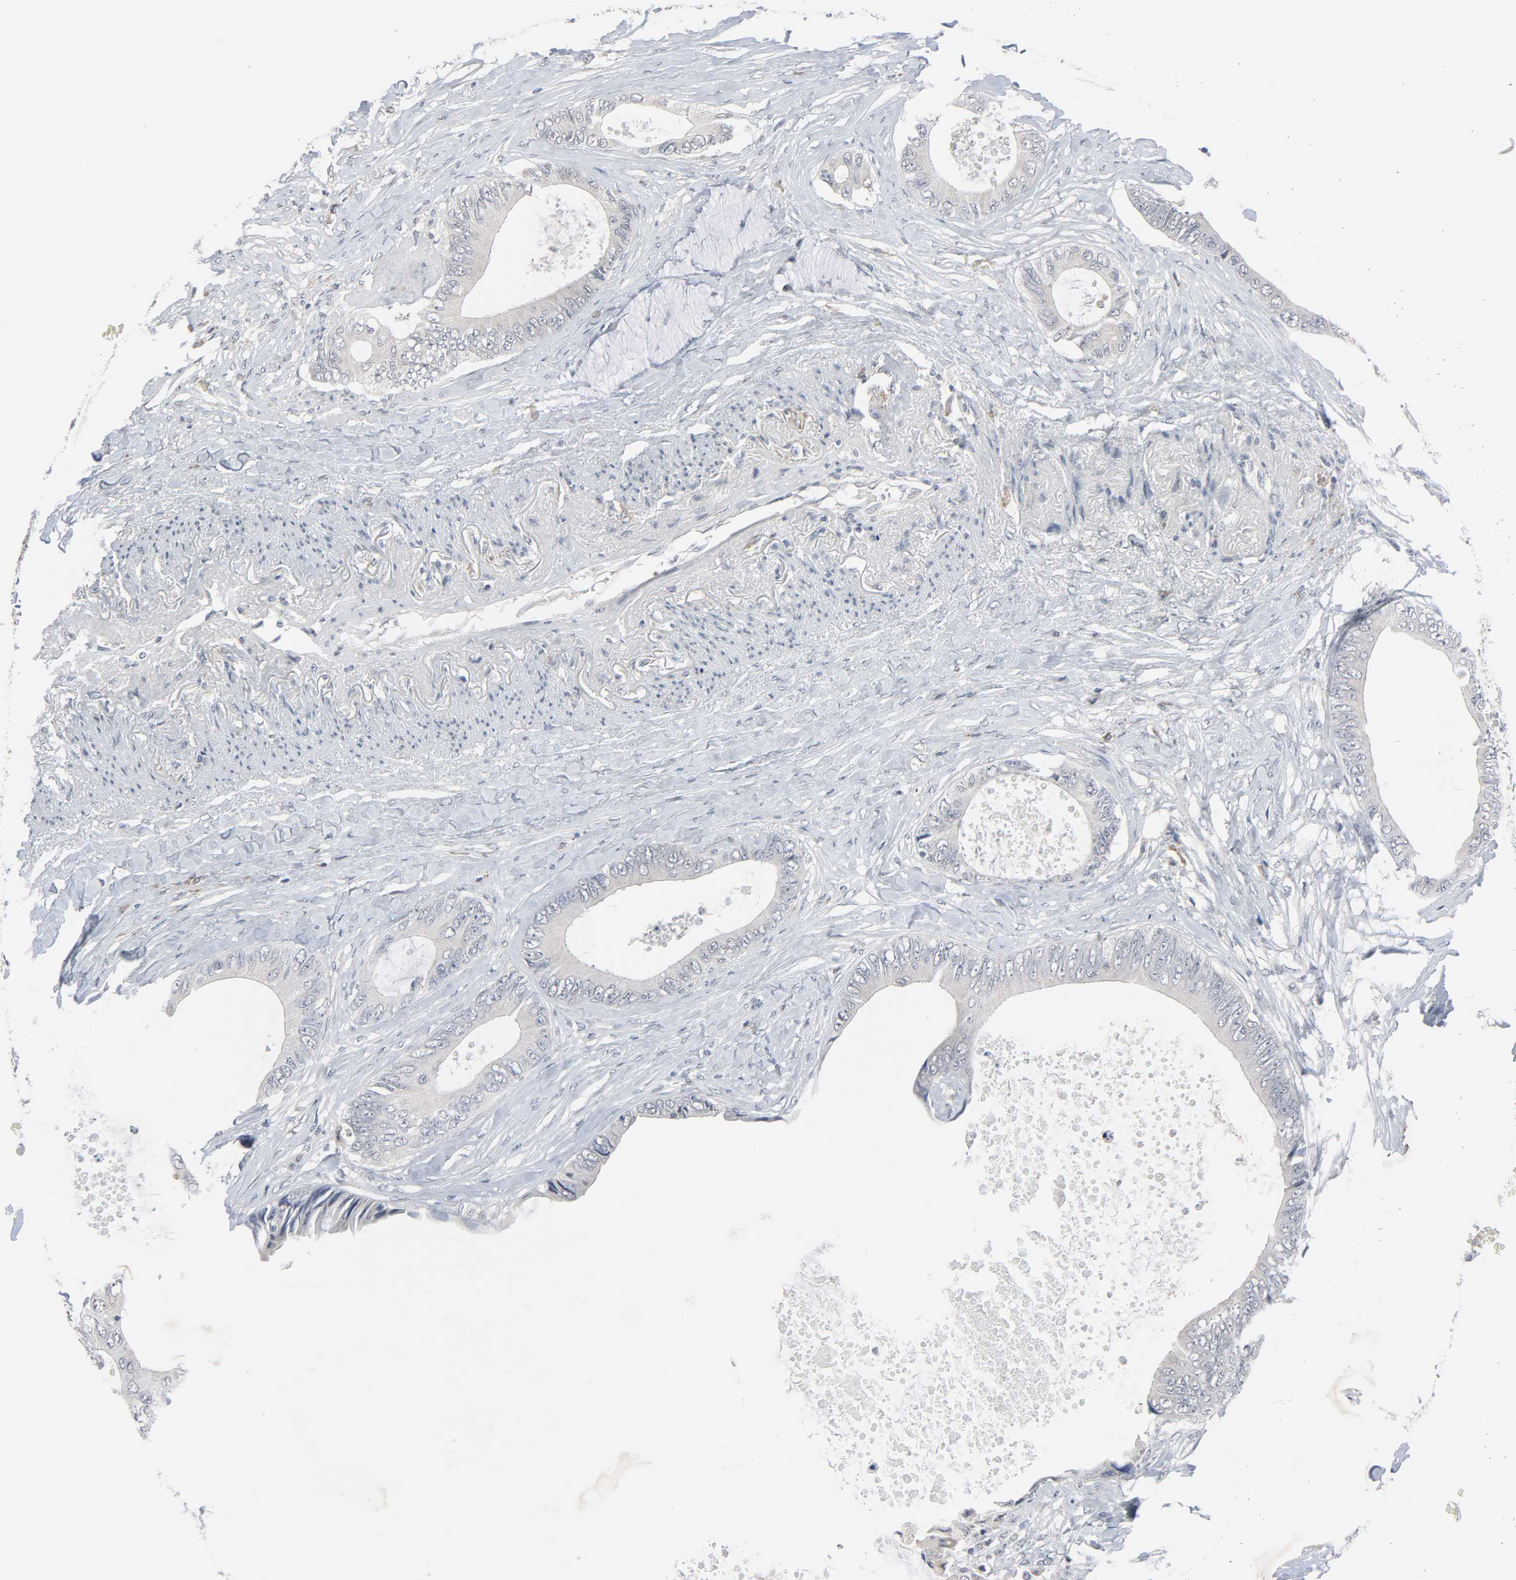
{"staining": {"intensity": "negative", "quantity": "none", "location": "none"}, "tissue": "colorectal cancer", "cell_type": "Tumor cells", "image_type": "cancer", "snomed": [{"axis": "morphology", "description": "Normal tissue, NOS"}, {"axis": "morphology", "description": "Adenocarcinoma, NOS"}, {"axis": "topography", "description": "Rectum"}, {"axis": "topography", "description": "Peripheral nerve tissue"}], "caption": "High magnification brightfield microscopy of colorectal cancer stained with DAB (3,3'-diaminobenzidine) (brown) and counterstained with hematoxylin (blue): tumor cells show no significant positivity.", "gene": "MT3", "patient": {"sex": "female", "age": 77}}